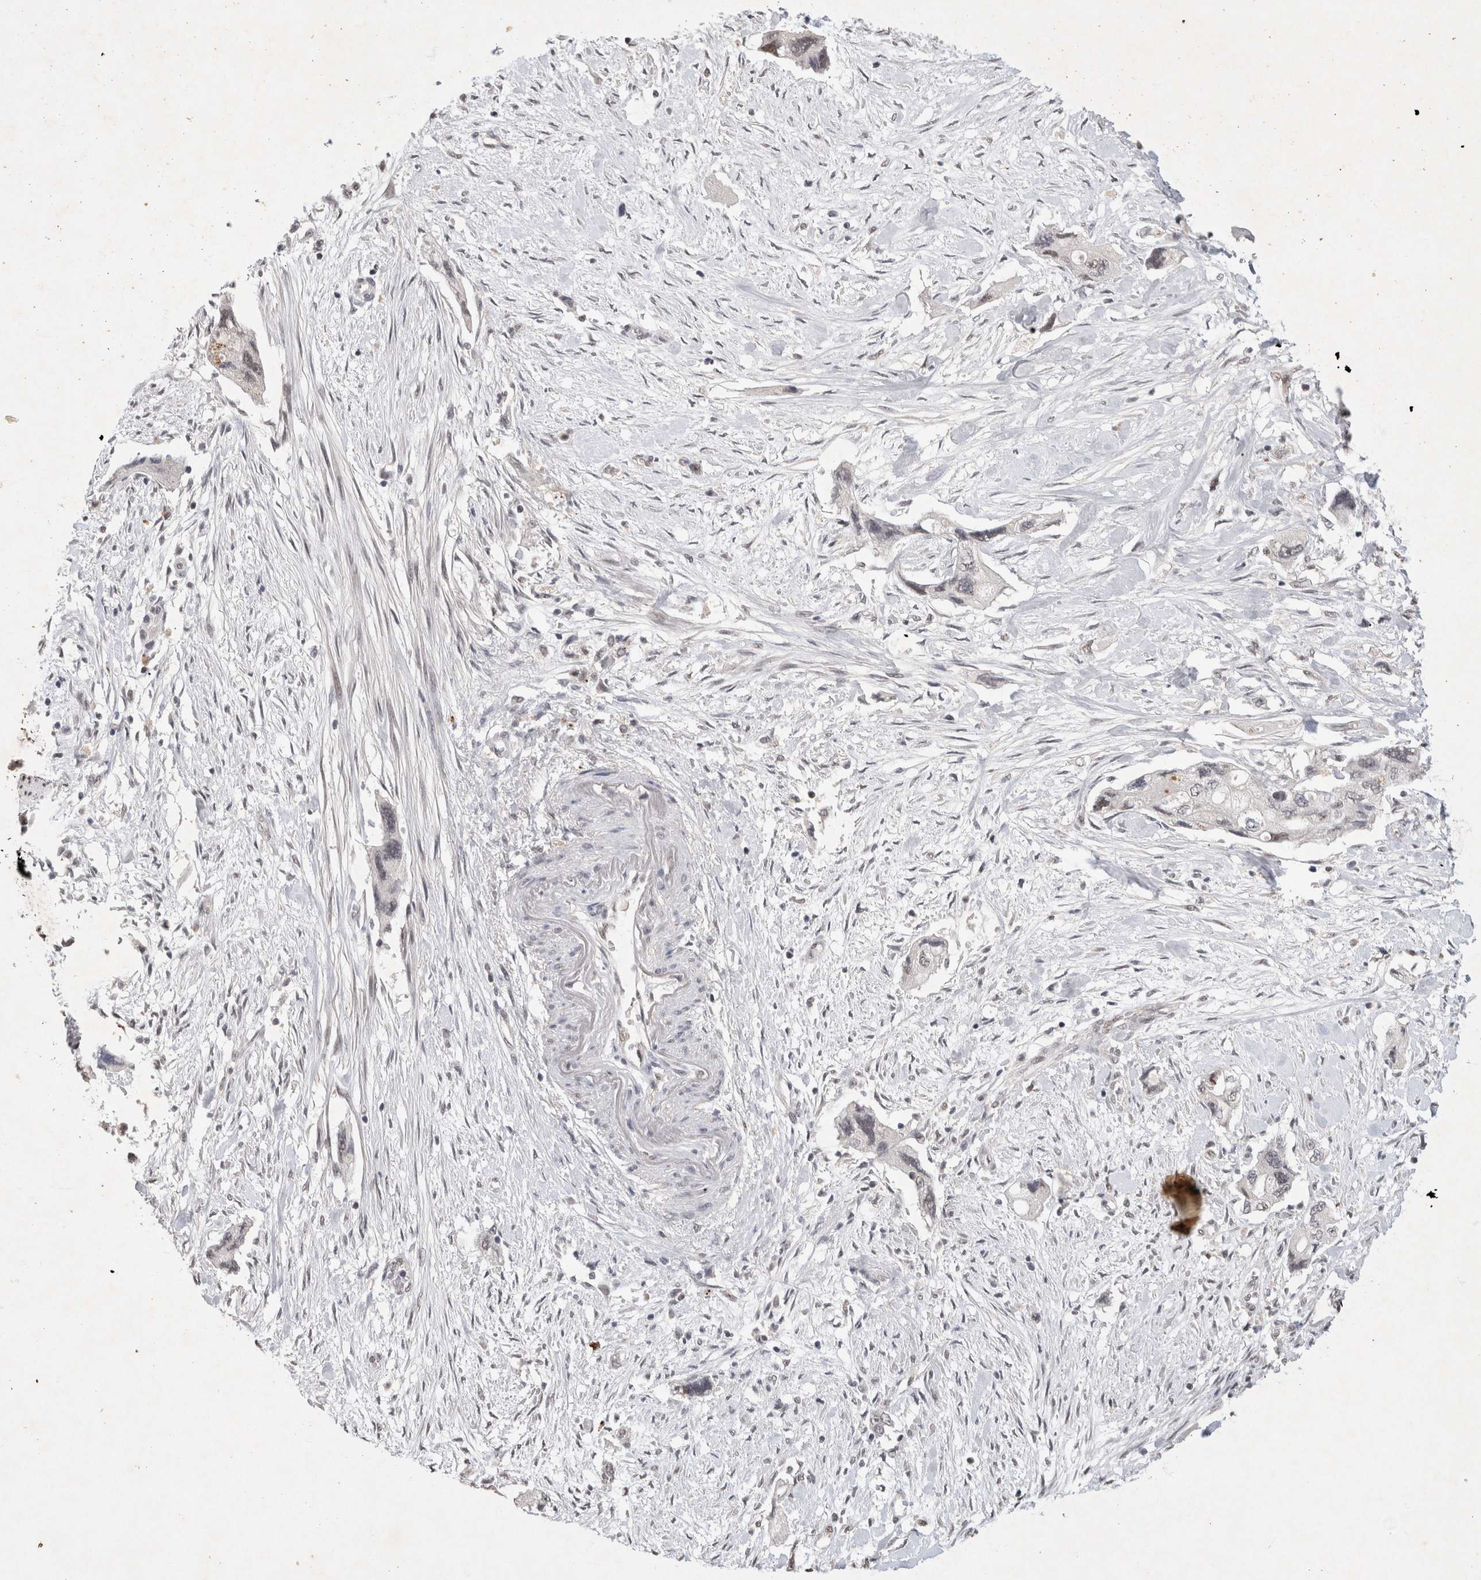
{"staining": {"intensity": "moderate", "quantity": "<25%", "location": "nuclear"}, "tissue": "pancreatic cancer", "cell_type": "Tumor cells", "image_type": "cancer", "snomed": [{"axis": "morphology", "description": "Adenocarcinoma, NOS"}, {"axis": "topography", "description": "Pancreas"}], "caption": "DAB (3,3'-diaminobenzidine) immunohistochemical staining of human adenocarcinoma (pancreatic) displays moderate nuclear protein staining in about <25% of tumor cells. (brown staining indicates protein expression, while blue staining denotes nuclei).", "gene": "XRCC5", "patient": {"sex": "female", "age": 73}}